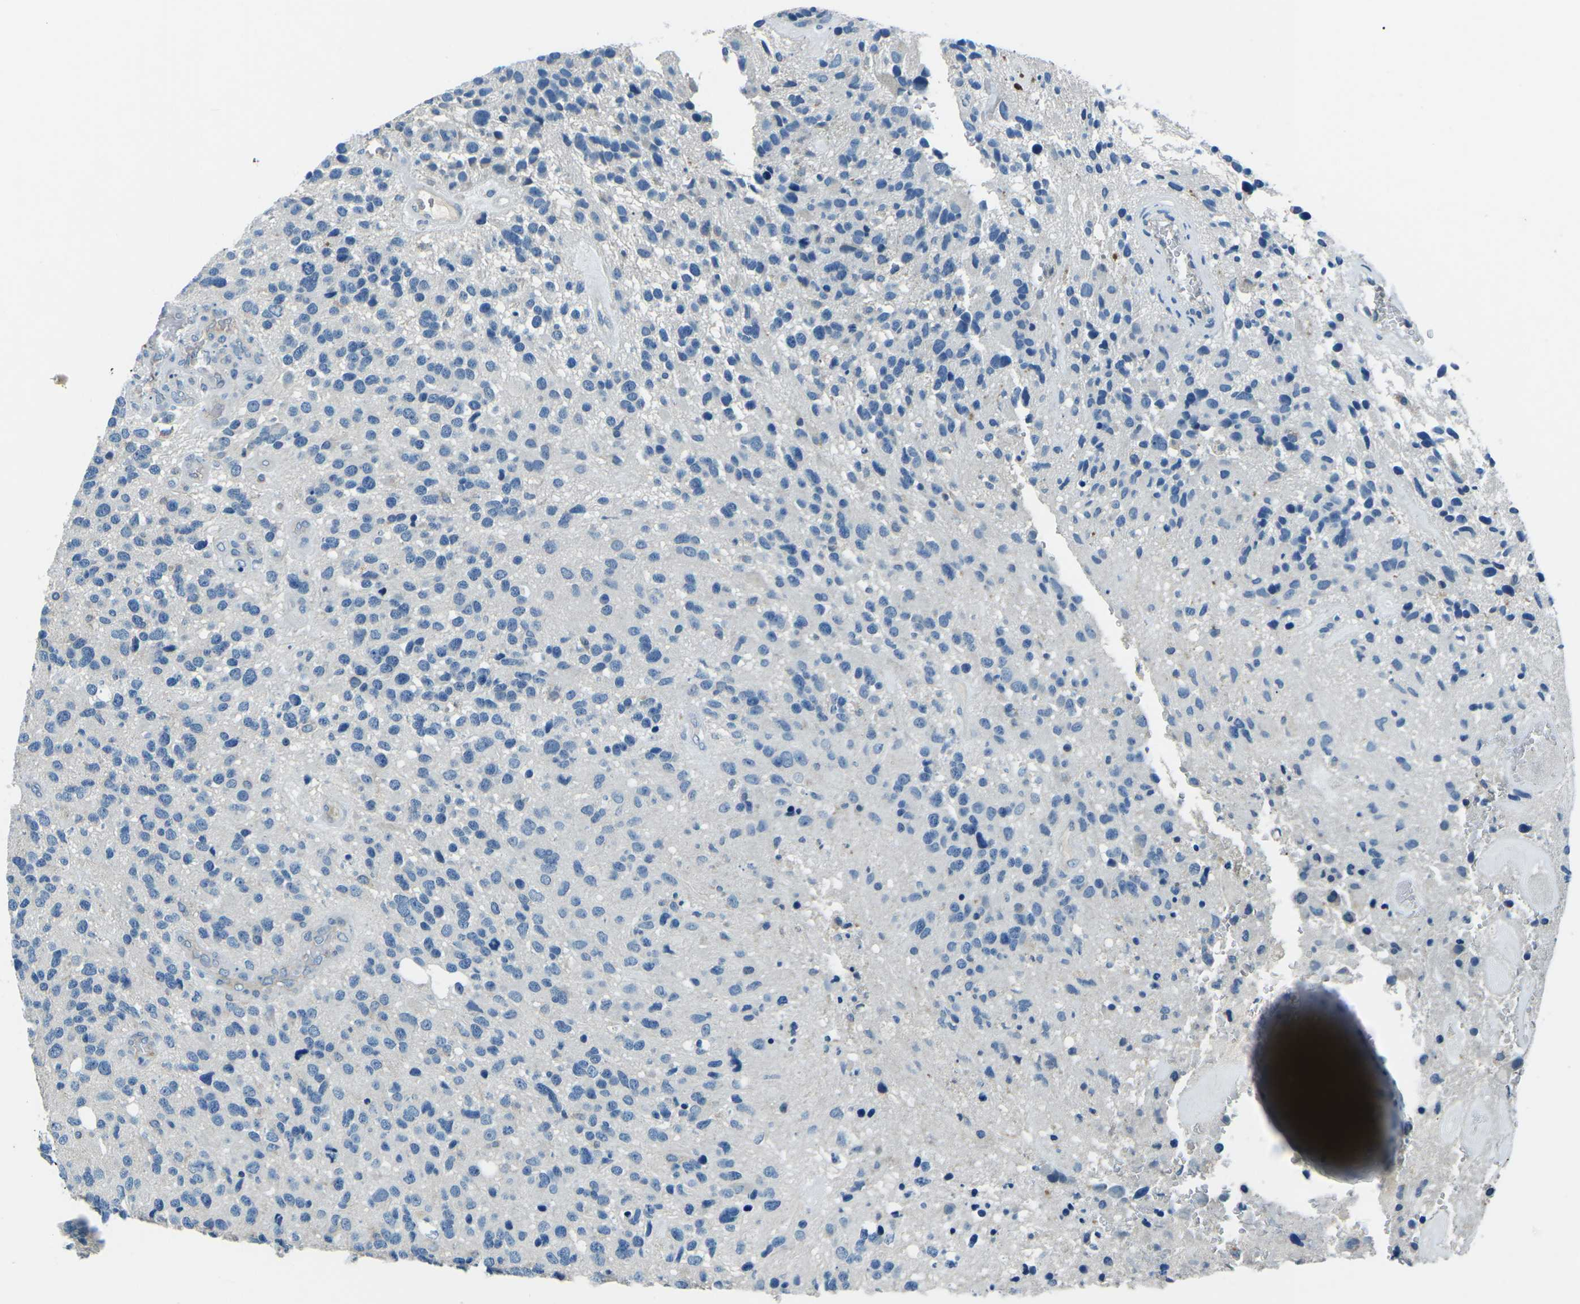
{"staining": {"intensity": "weak", "quantity": "<25%", "location": "cytoplasmic/membranous"}, "tissue": "glioma", "cell_type": "Tumor cells", "image_type": "cancer", "snomed": [{"axis": "morphology", "description": "Glioma, malignant, High grade"}, {"axis": "topography", "description": "Brain"}], "caption": "Immunohistochemistry (IHC) micrograph of neoplastic tissue: human malignant glioma (high-grade) stained with DAB displays no significant protein staining in tumor cells.", "gene": "CD1D", "patient": {"sex": "female", "age": 58}}